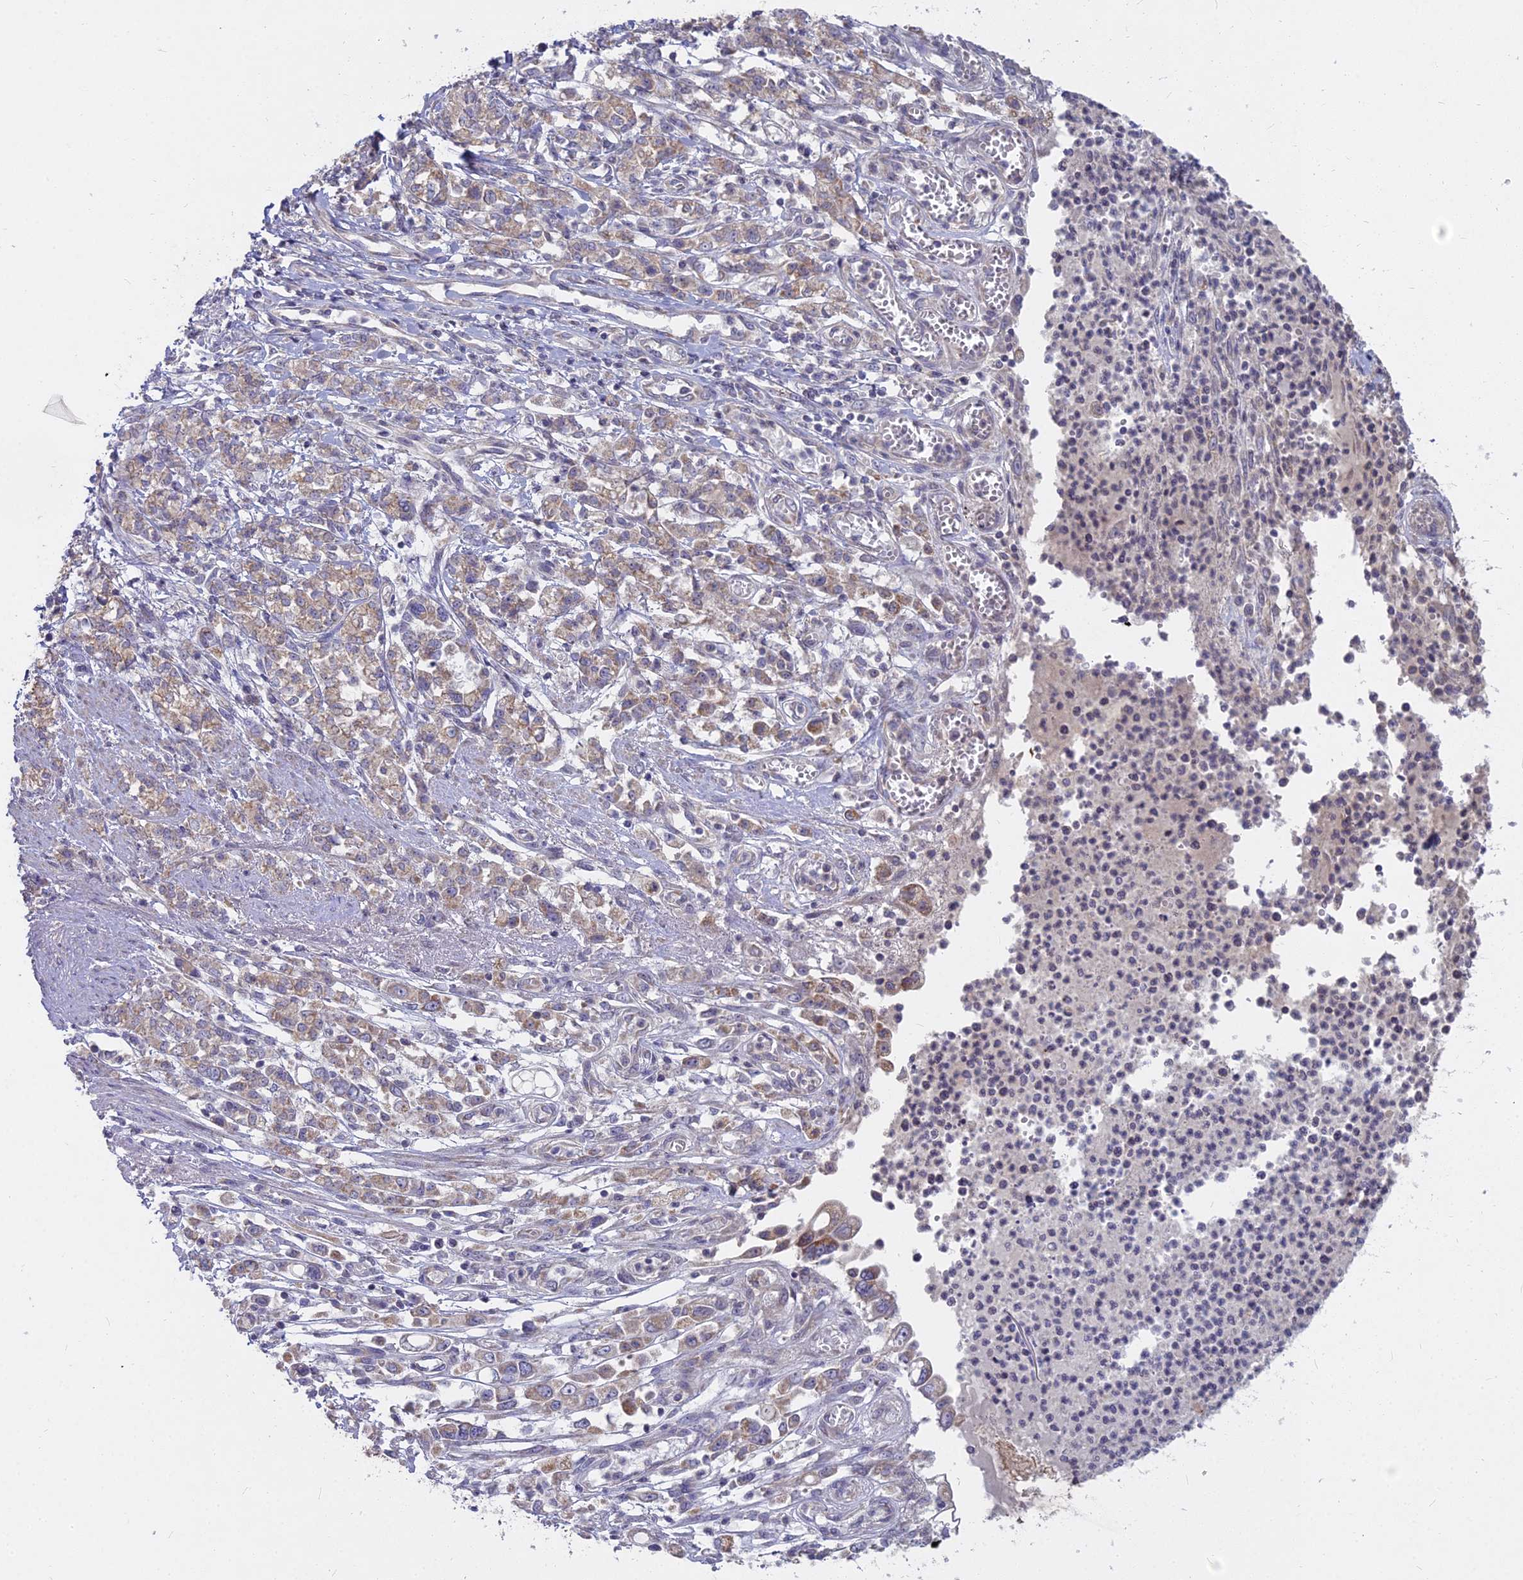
{"staining": {"intensity": "weak", "quantity": ">75%", "location": "cytoplasmic/membranous"}, "tissue": "stomach cancer", "cell_type": "Tumor cells", "image_type": "cancer", "snomed": [{"axis": "morphology", "description": "Adenocarcinoma, NOS"}, {"axis": "topography", "description": "Stomach"}], "caption": "Brown immunohistochemical staining in human stomach adenocarcinoma reveals weak cytoplasmic/membranous expression in approximately >75% of tumor cells.", "gene": "MICU2", "patient": {"sex": "female", "age": 76}}